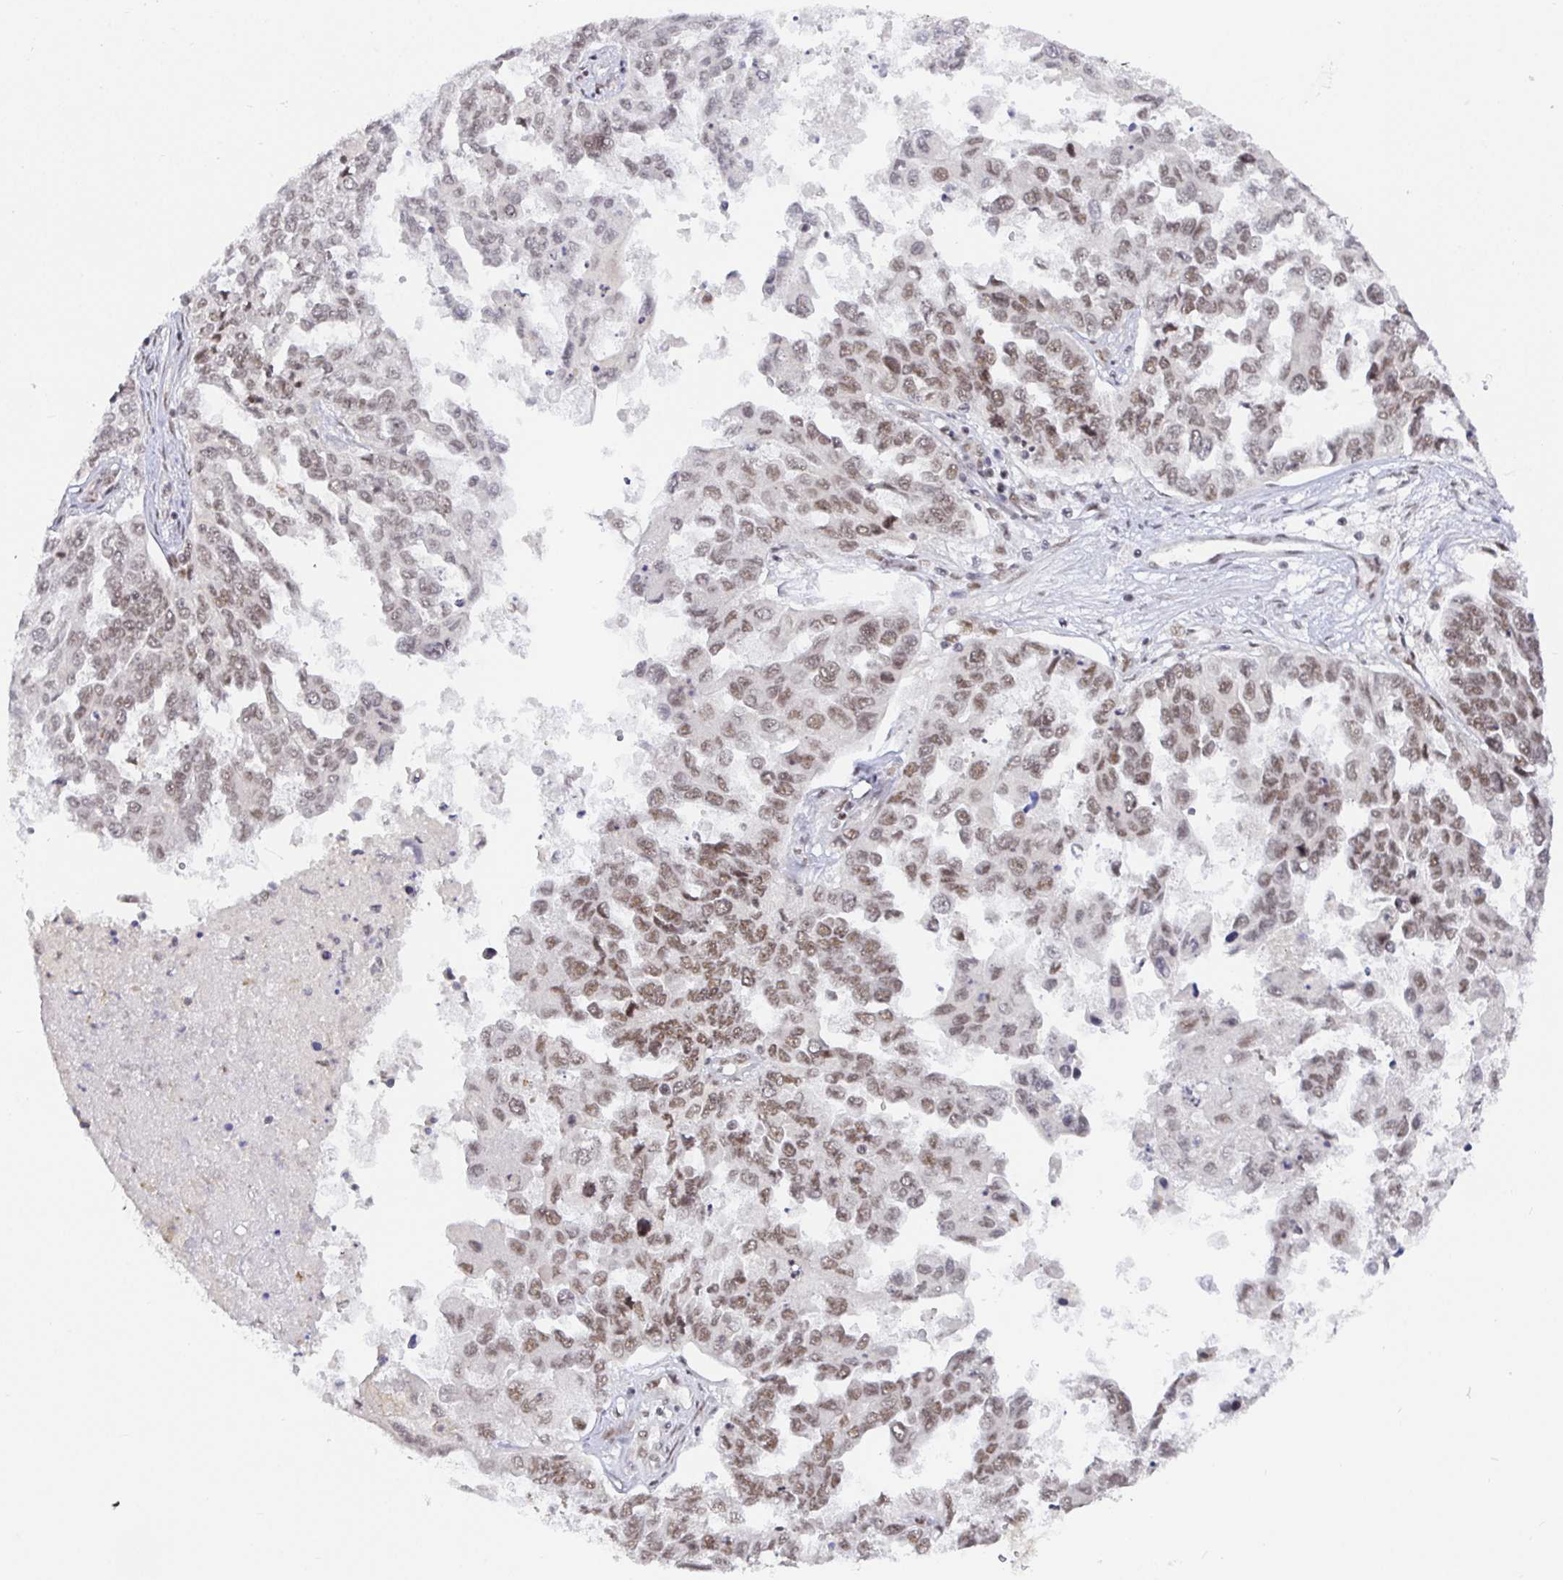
{"staining": {"intensity": "moderate", "quantity": ">75%", "location": "nuclear"}, "tissue": "ovarian cancer", "cell_type": "Tumor cells", "image_type": "cancer", "snomed": [{"axis": "morphology", "description": "Cystadenocarcinoma, serous, NOS"}, {"axis": "topography", "description": "Ovary"}], "caption": "Immunohistochemical staining of human ovarian serous cystadenocarcinoma exhibits medium levels of moderate nuclear expression in approximately >75% of tumor cells.", "gene": "USF1", "patient": {"sex": "female", "age": 53}}